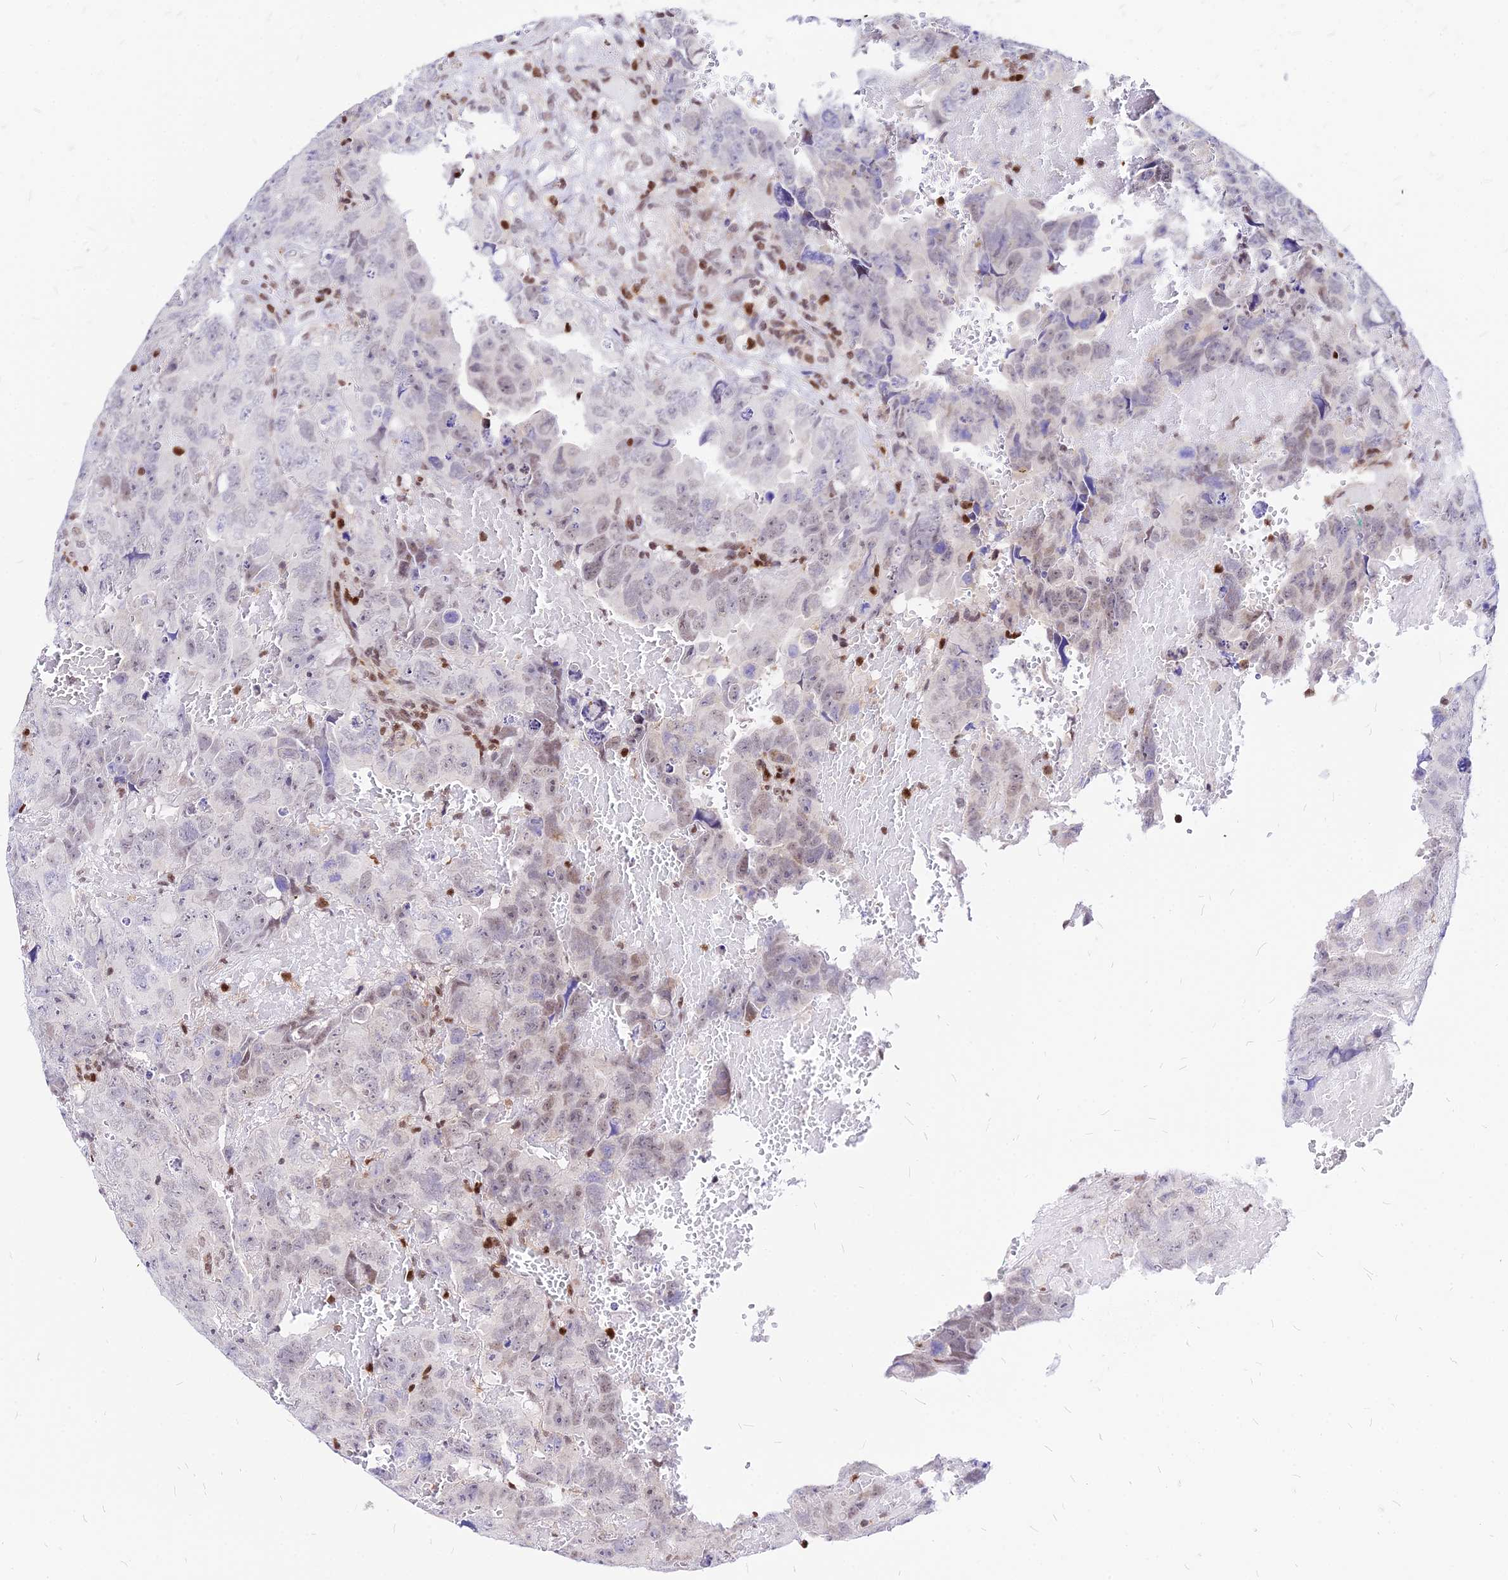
{"staining": {"intensity": "negative", "quantity": "none", "location": "none"}, "tissue": "testis cancer", "cell_type": "Tumor cells", "image_type": "cancer", "snomed": [{"axis": "morphology", "description": "Carcinoma, Embryonal, NOS"}, {"axis": "topography", "description": "Testis"}], "caption": "Tumor cells show no significant protein positivity in testis cancer. The staining is performed using DAB (3,3'-diaminobenzidine) brown chromogen with nuclei counter-stained in using hematoxylin.", "gene": "PAXX", "patient": {"sex": "male", "age": 45}}